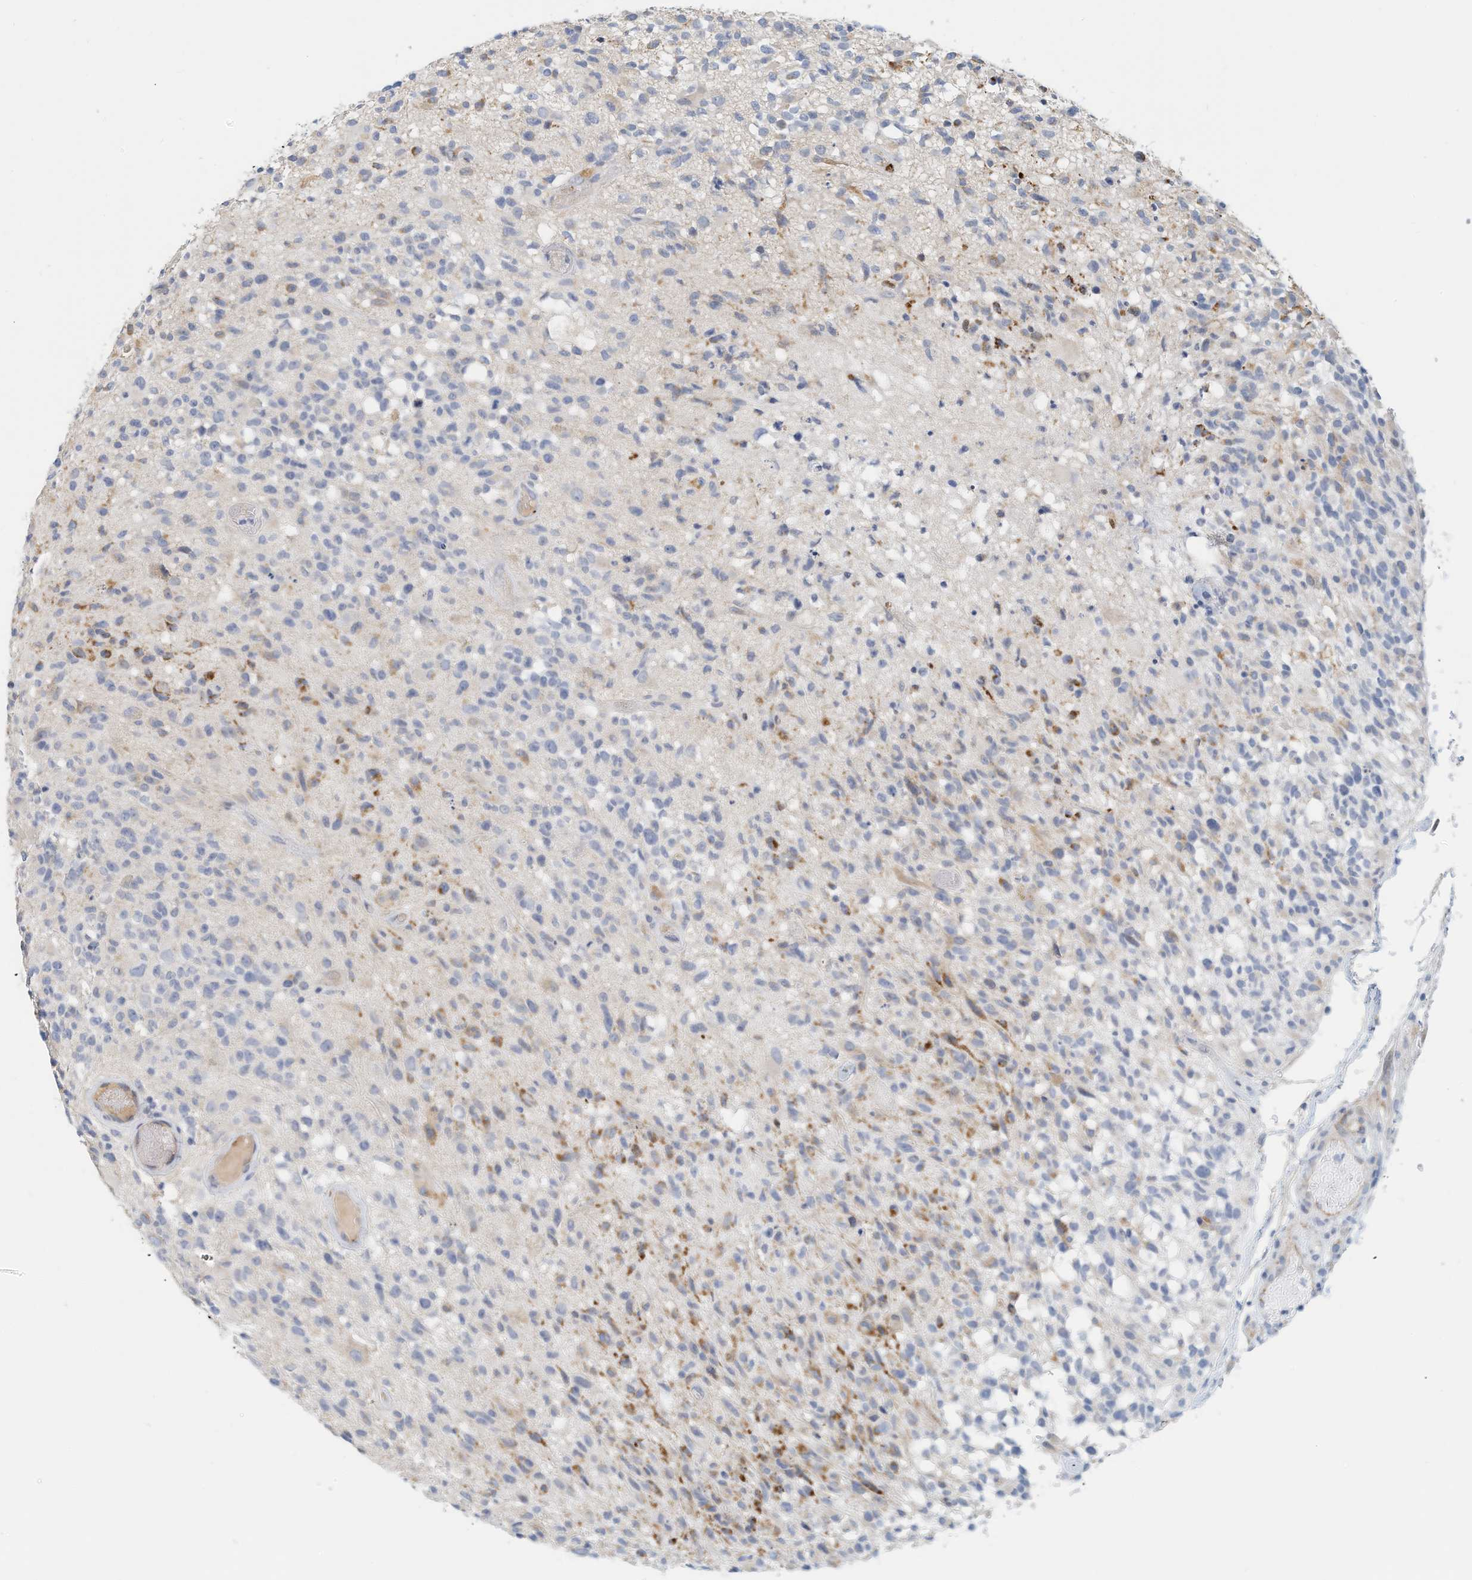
{"staining": {"intensity": "negative", "quantity": "none", "location": "none"}, "tissue": "glioma", "cell_type": "Tumor cells", "image_type": "cancer", "snomed": [{"axis": "morphology", "description": "Glioma, malignant, High grade"}, {"axis": "morphology", "description": "Glioblastoma, NOS"}, {"axis": "topography", "description": "Brain"}], "caption": "Tumor cells show no significant protein expression in glioma.", "gene": "ARHGAP28", "patient": {"sex": "male", "age": 60}}